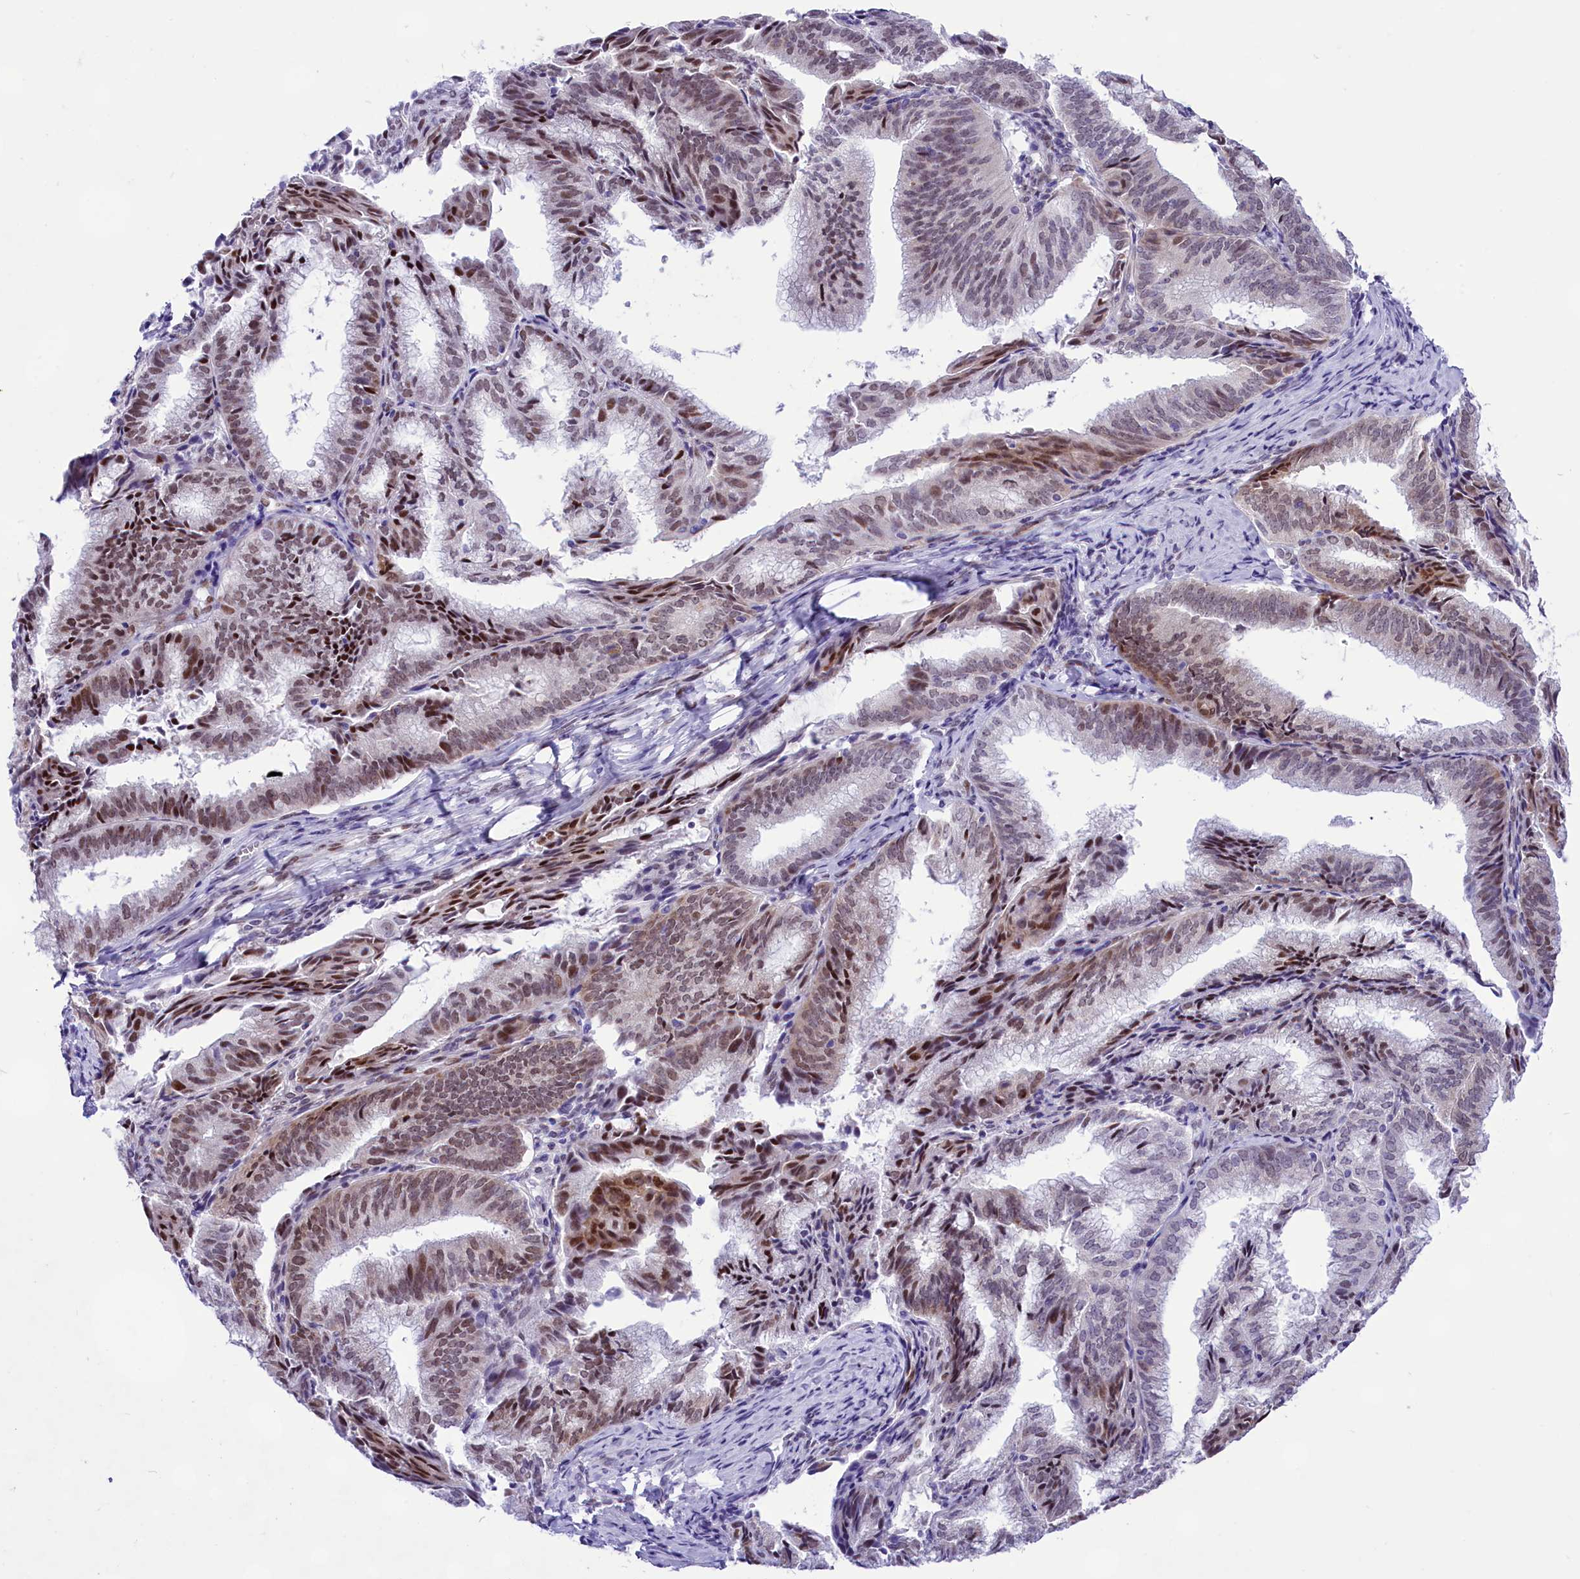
{"staining": {"intensity": "strong", "quantity": "25%-75%", "location": "nuclear"}, "tissue": "endometrial cancer", "cell_type": "Tumor cells", "image_type": "cancer", "snomed": [{"axis": "morphology", "description": "Adenocarcinoma, NOS"}, {"axis": "topography", "description": "Endometrium"}], "caption": "Brown immunohistochemical staining in human endometrial cancer demonstrates strong nuclear positivity in approximately 25%-75% of tumor cells. (brown staining indicates protein expression, while blue staining denotes nuclei).", "gene": "RPS6KB1", "patient": {"sex": "female", "age": 49}}